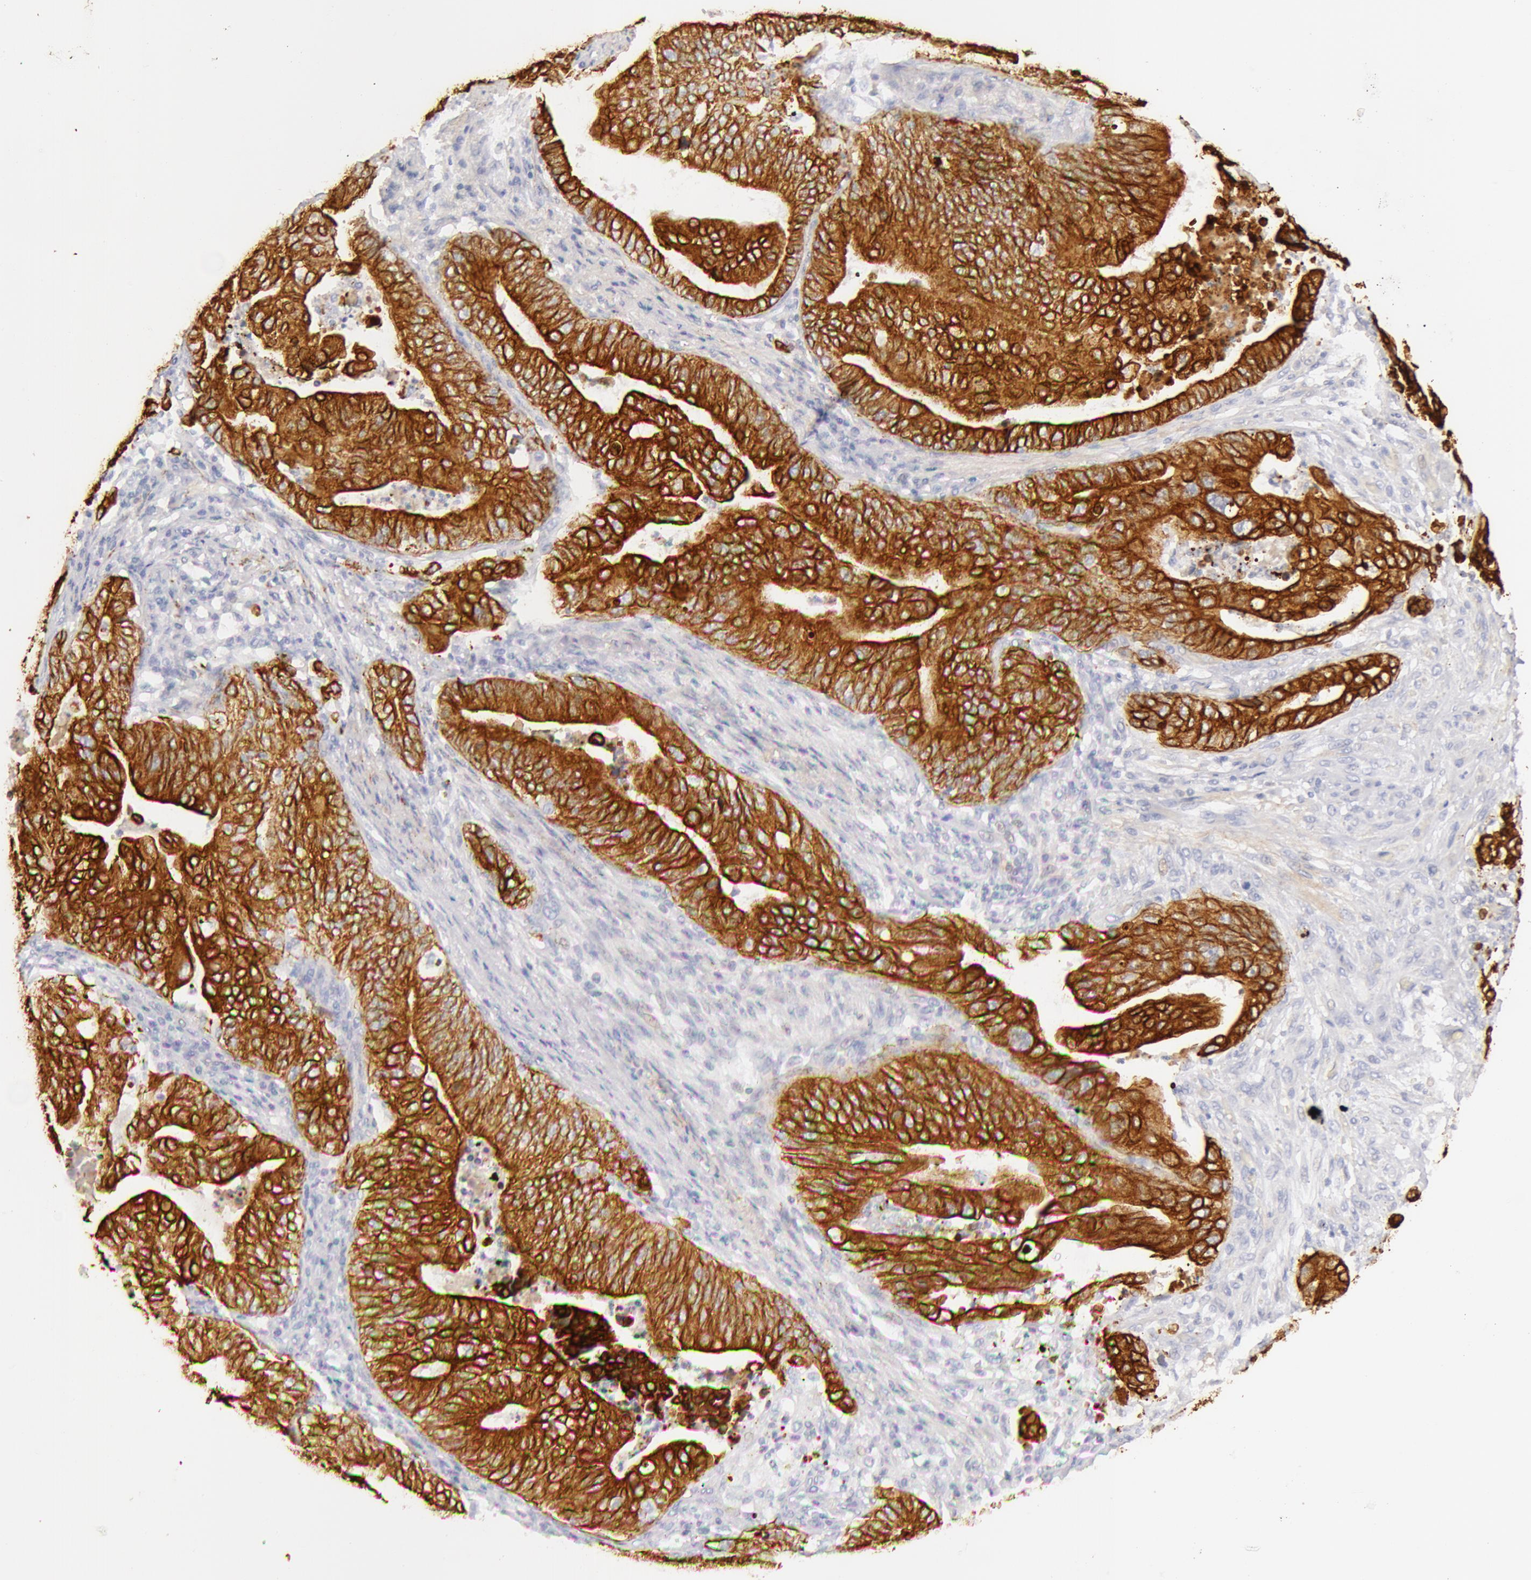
{"staining": {"intensity": "moderate", "quantity": ">75%", "location": "cytoplasmic/membranous"}, "tissue": "stomach cancer", "cell_type": "Tumor cells", "image_type": "cancer", "snomed": [{"axis": "morphology", "description": "Adenocarcinoma, NOS"}, {"axis": "topography", "description": "Stomach, upper"}], "caption": "Immunohistochemistry micrograph of neoplastic tissue: stomach cancer (adenocarcinoma) stained using IHC exhibits medium levels of moderate protein expression localized specifically in the cytoplasmic/membranous of tumor cells, appearing as a cytoplasmic/membranous brown color.", "gene": "KRT8", "patient": {"sex": "female", "age": 50}}